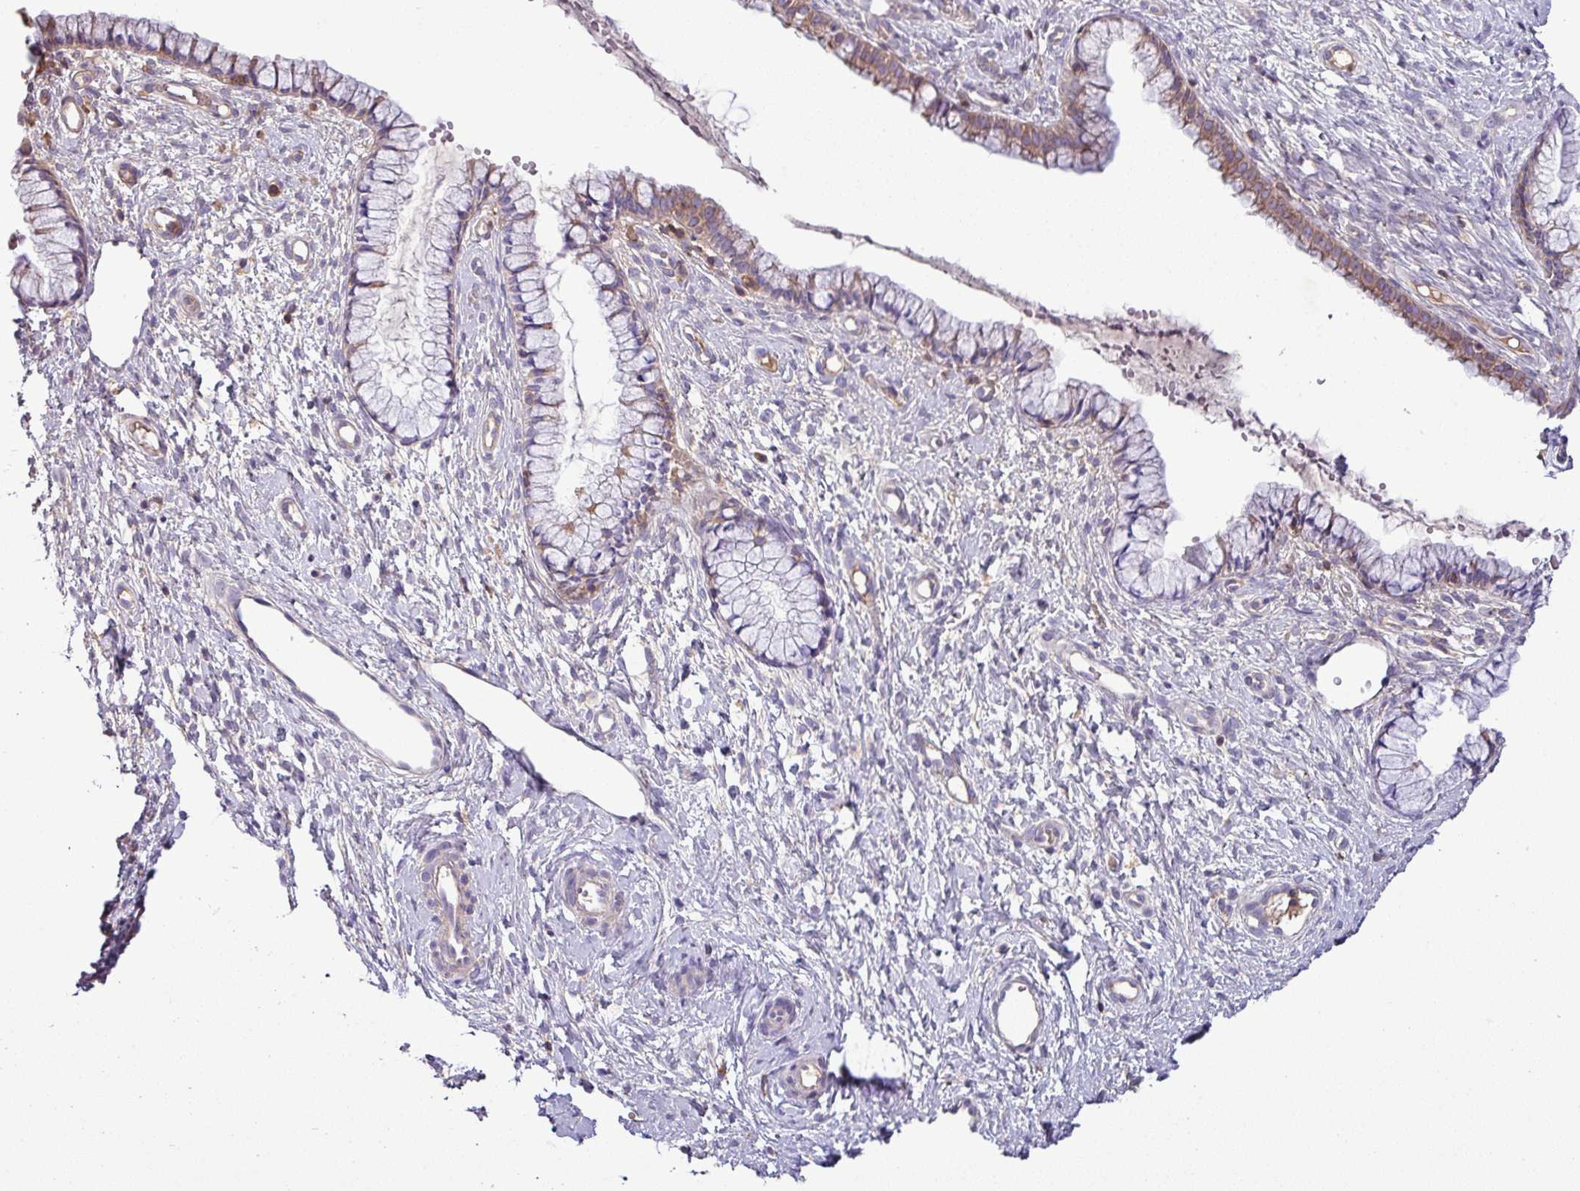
{"staining": {"intensity": "moderate", "quantity": "25%-75%", "location": "cytoplasmic/membranous"}, "tissue": "cervix", "cell_type": "Glandular cells", "image_type": "normal", "snomed": [{"axis": "morphology", "description": "Normal tissue, NOS"}, {"axis": "topography", "description": "Cervix"}], "caption": "Immunohistochemistry (IHC) photomicrograph of benign cervix: cervix stained using IHC shows medium levels of moderate protein expression localized specifically in the cytoplasmic/membranous of glandular cells, appearing as a cytoplasmic/membranous brown color.", "gene": "LRRC74B", "patient": {"sex": "female", "age": 36}}